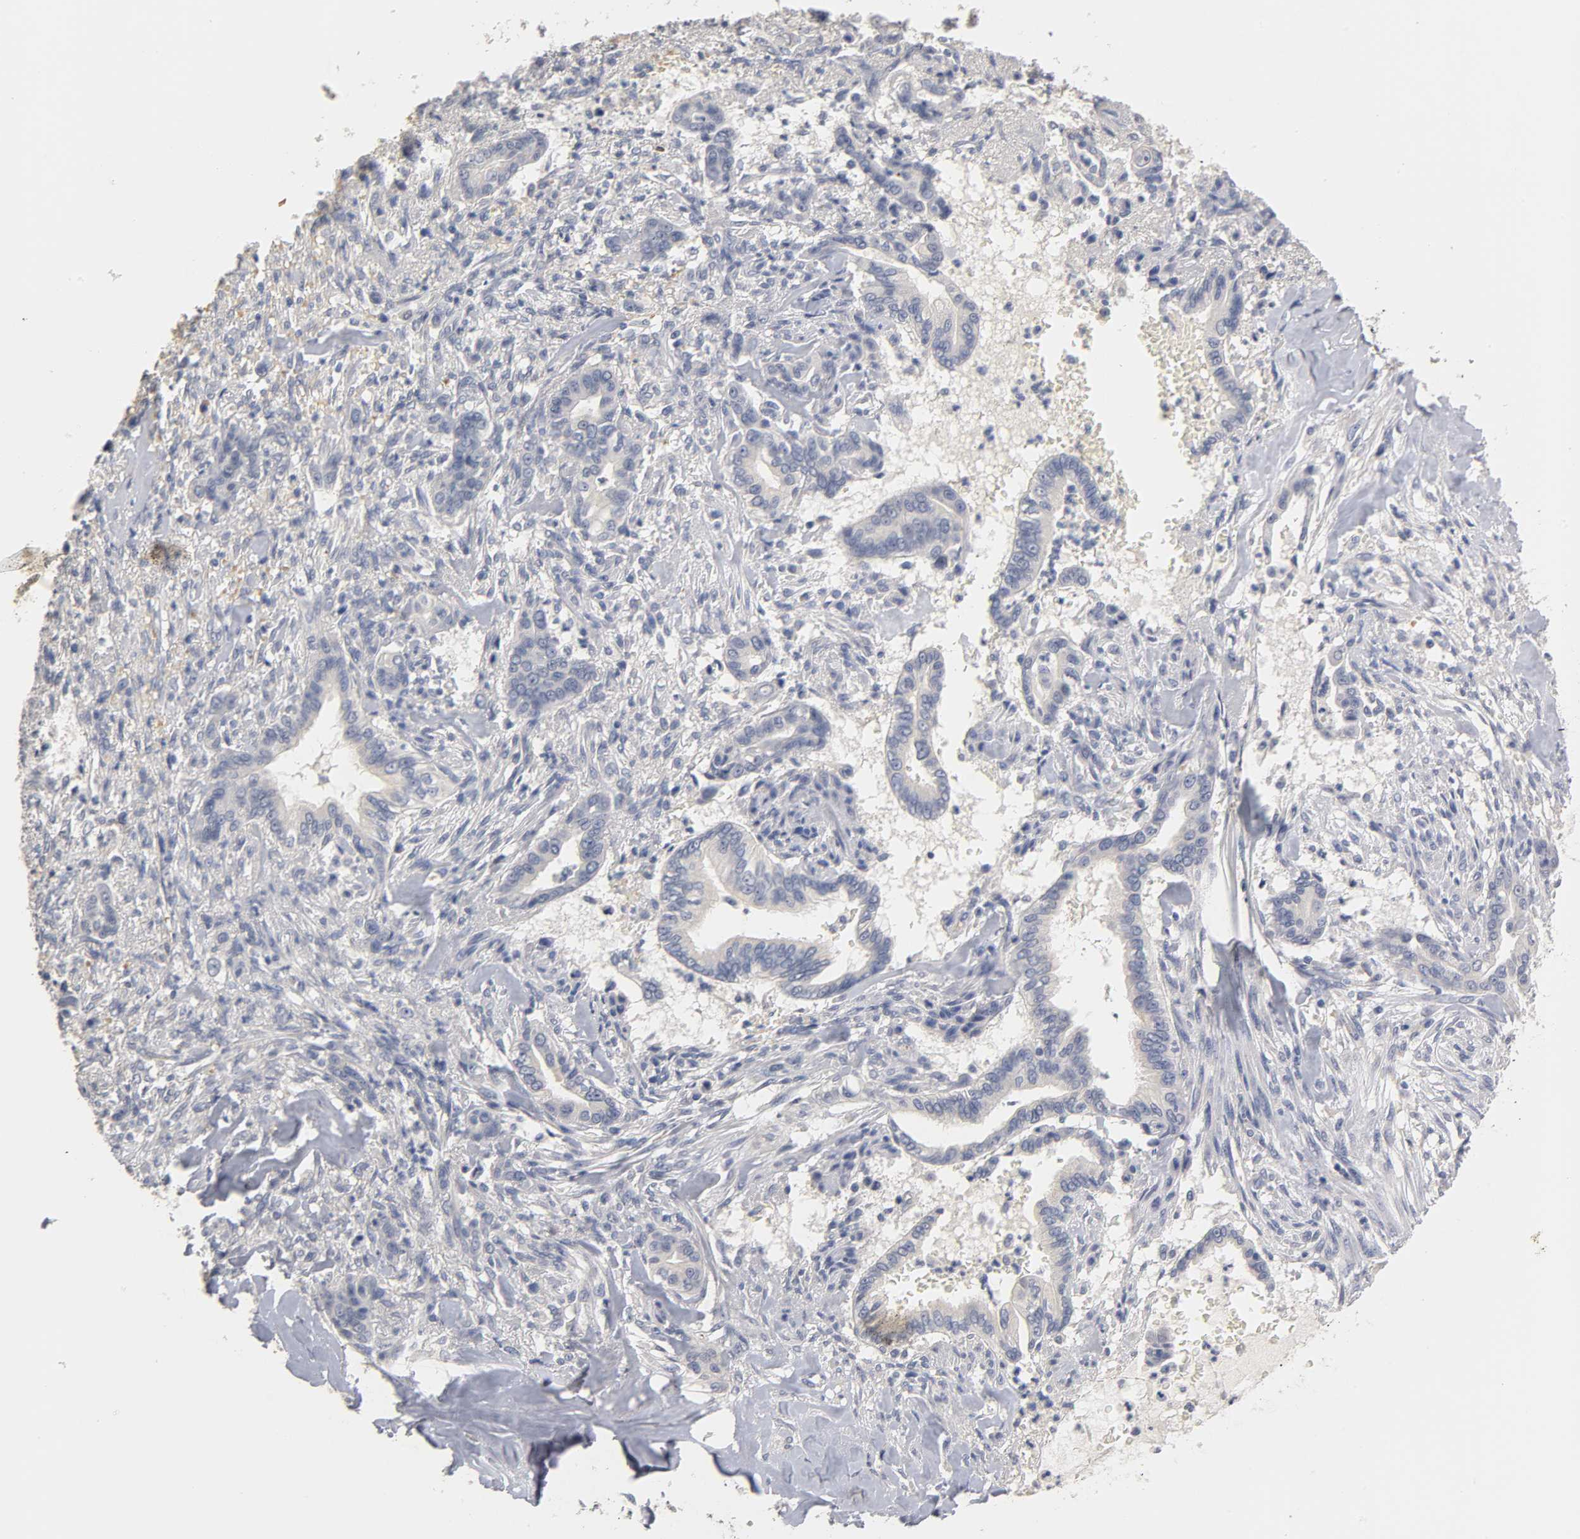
{"staining": {"intensity": "negative", "quantity": "none", "location": "none"}, "tissue": "liver cancer", "cell_type": "Tumor cells", "image_type": "cancer", "snomed": [{"axis": "morphology", "description": "Cholangiocarcinoma"}, {"axis": "topography", "description": "Liver"}], "caption": "The immunohistochemistry micrograph has no significant expression in tumor cells of cholangiocarcinoma (liver) tissue.", "gene": "OVOL1", "patient": {"sex": "female", "age": 67}}